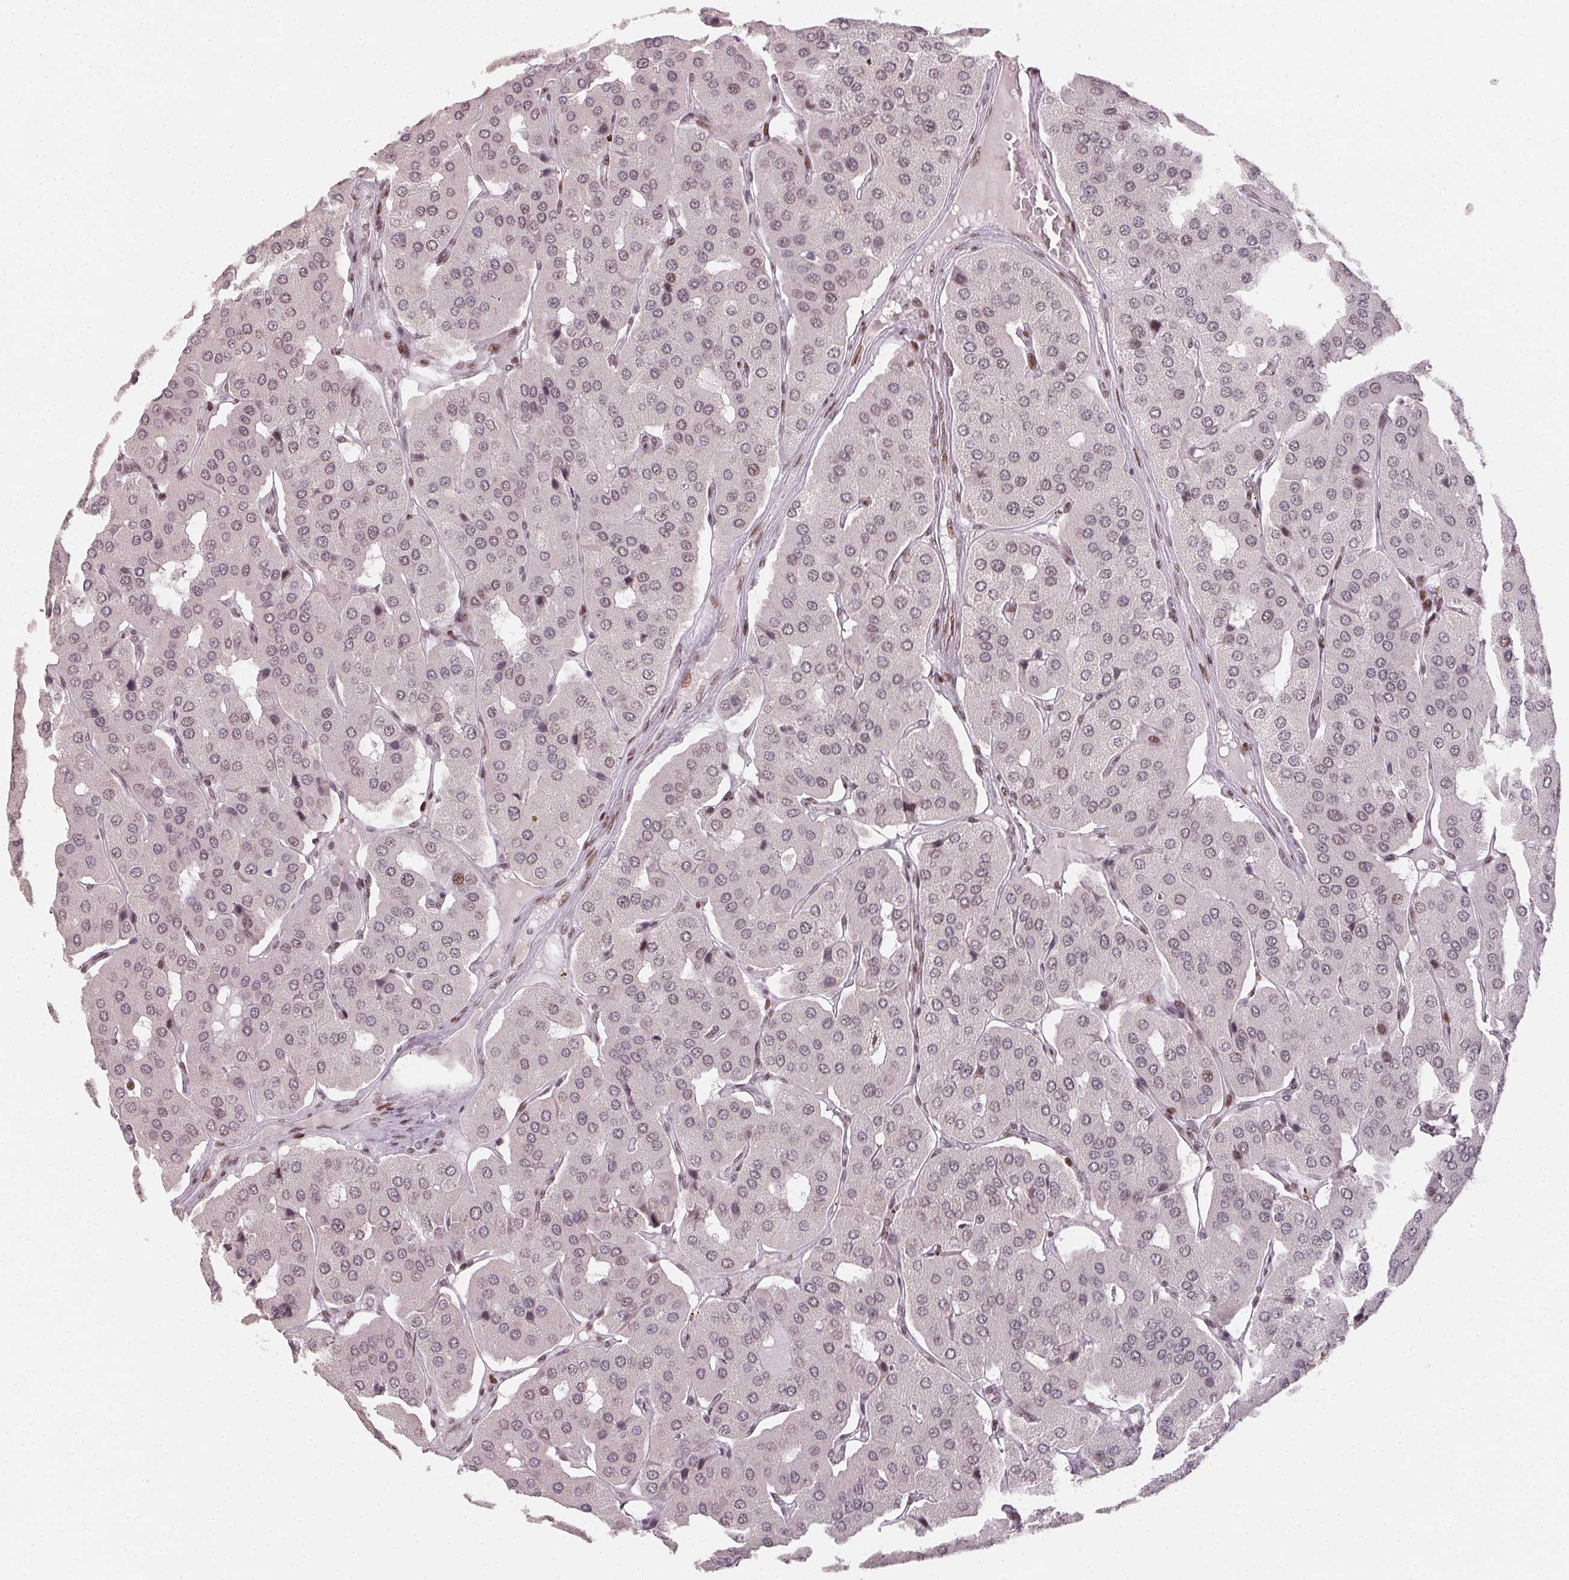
{"staining": {"intensity": "weak", "quantity": "<25%", "location": "nuclear"}, "tissue": "parathyroid gland", "cell_type": "Glandular cells", "image_type": "normal", "snomed": [{"axis": "morphology", "description": "Normal tissue, NOS"}, {"axis": "morphology", "description": "Adenoma, NOS"}, {"axis": "topography", "description": "Parathyroid gland"}], "caption": "There is no significant positivity in glandular cells of parathyroid gland. The staining is performed using DAB (3,3'-diaminobenzidine) brown chromogen with nuclei counter-stained in using hematoxylin.", "gene": "KMT2A", "patient": {"sex": "female", "age": 86}}